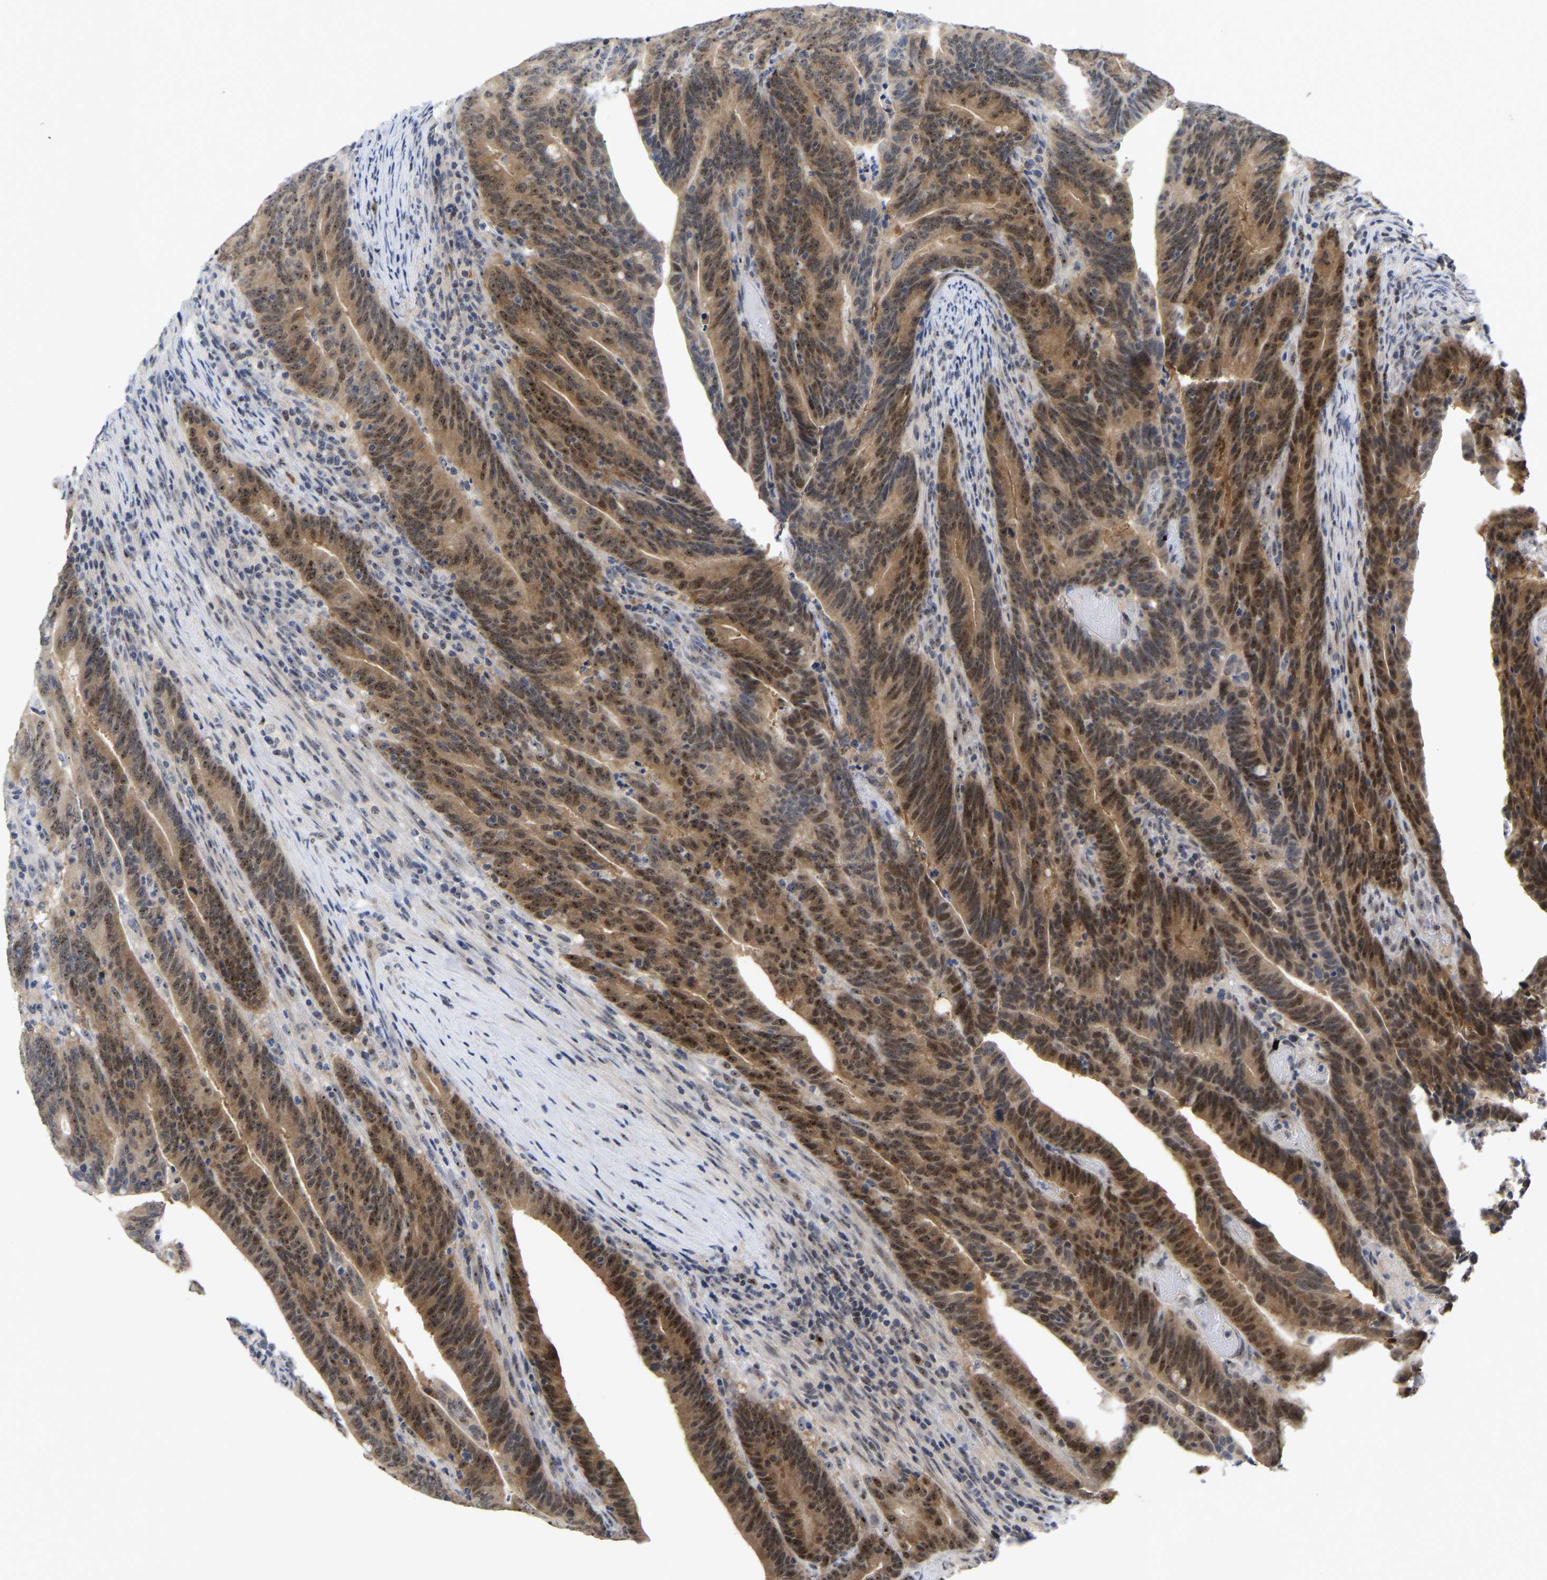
{"staining": {"intensity": "moderate", "quantity": ">75%", "location": "cytoplasmic/membranous,nuclear"}, "tissue": "colorectal cancer", "cell_type": "Tumor cells", "image_type": "cancer", "snomed": [{"axis": "morphology", "description": "Adenocarcinoma, NOS"}, {"axis": "topography", "description": "Colon"}], "caption": "A medium amount of moderate cytoplasmic/membranous and nuclear expression is seen in approximately >75% of tumor cells in colorectal adenocarcinoma tissue. (Stains: DAB (3,3'-diaminobenzidine) in brown, nuclei in blue, Microscopy: brightfield microscopy at high magnification).", "gene": "NLE1", "patient": {"sex": "female", "age": 66}}